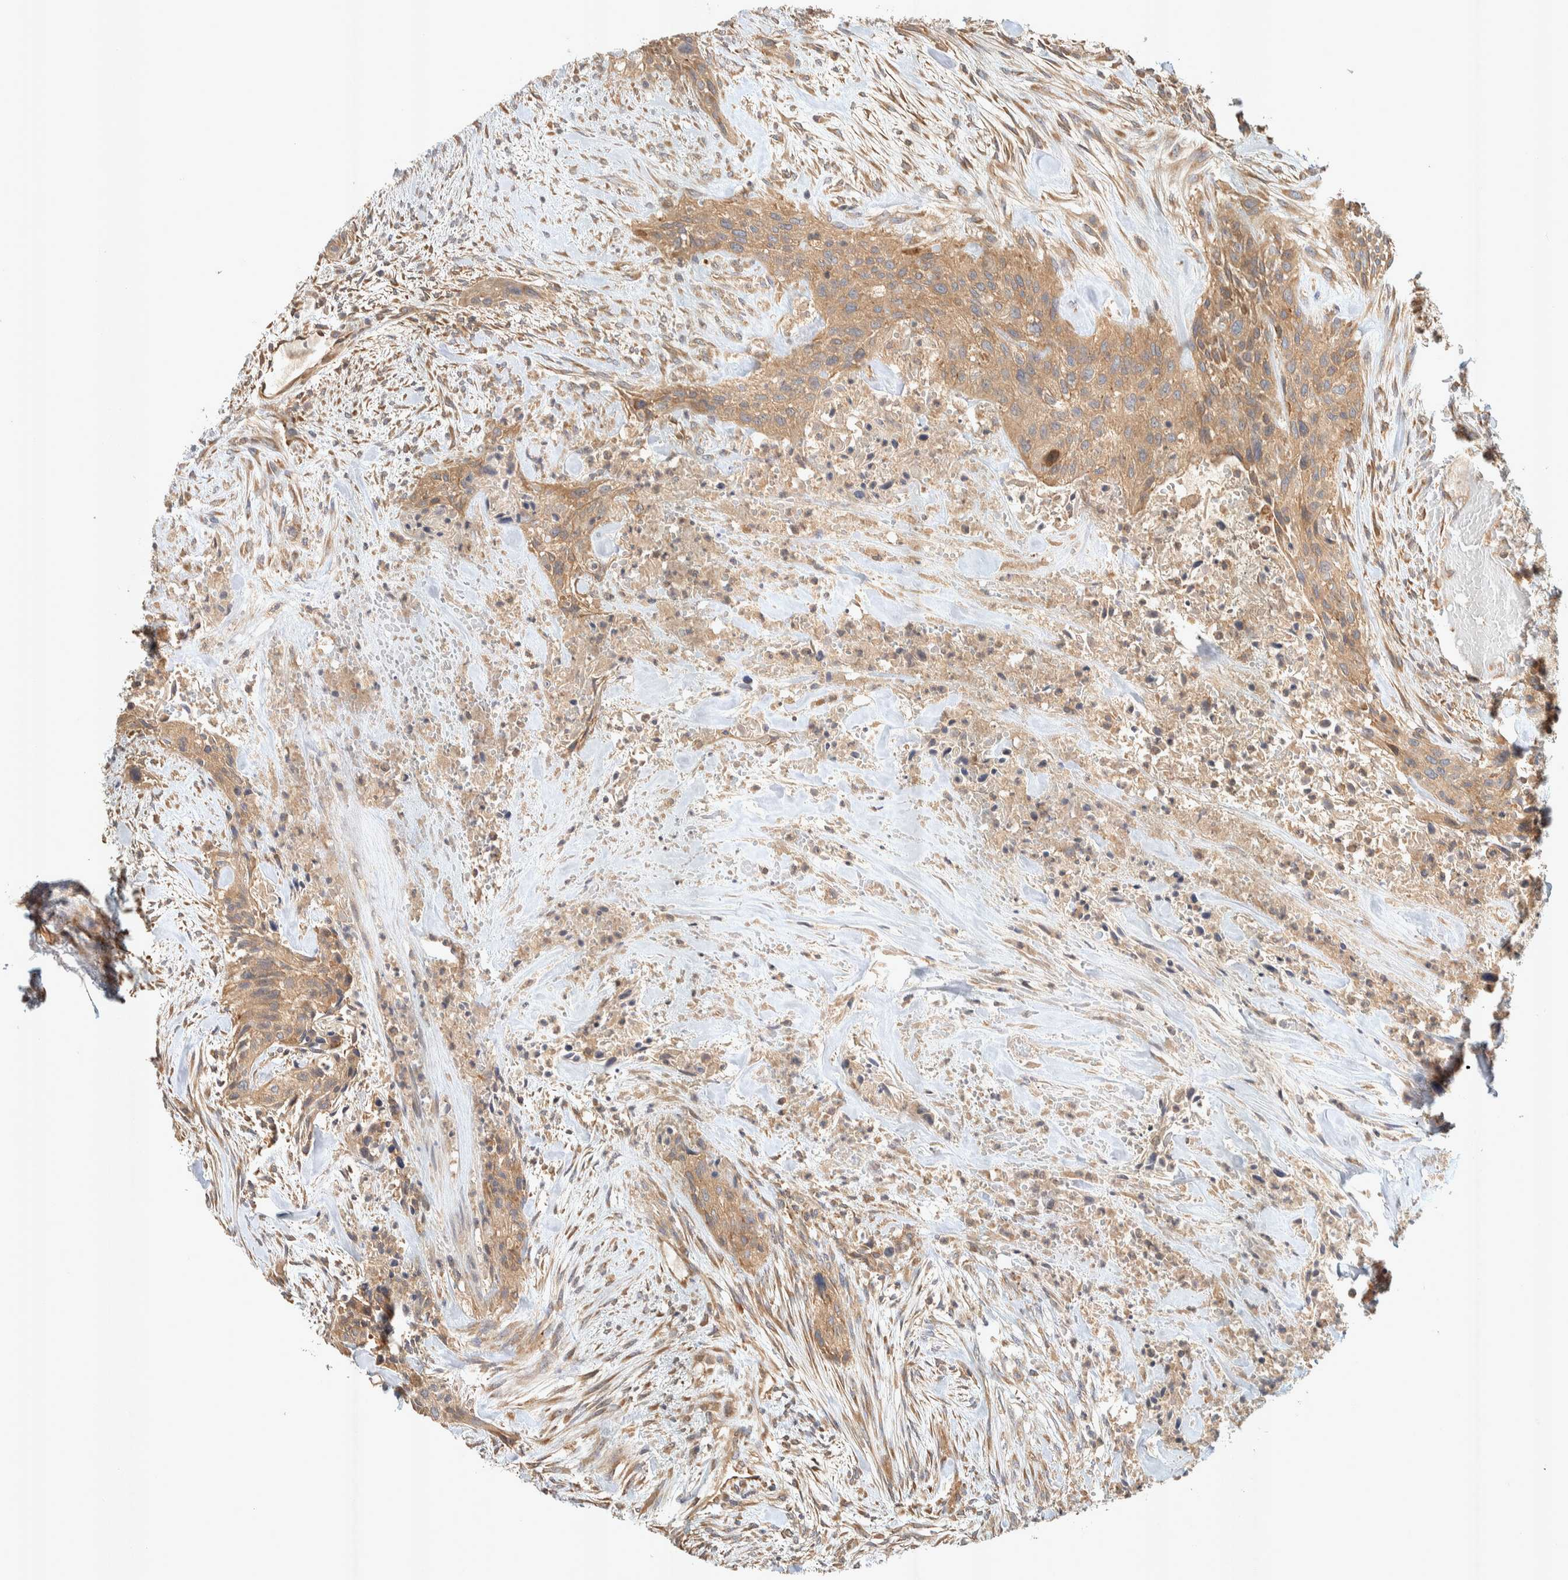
{"staining": {"intensity": "moderate", "quantity": ">75%", "location": "cytoplasmic/membranous"}, "tissue": "urothelial cancer", "cell_type": "Tumor cells", "image_type": "cancer", "snomed": [{"axis": "morphology", "description": "Urothelial carcinoma, High grade"}, {"axis": "topography", "description": "Urinary bladder"}], "caption": "Immunohistochemistry (DAB) staining of urothelial carcinoma (high-grade) shows moderate cytoplasmic/membranous protein positivity in approximately >75% of tumor cells. Nuclei are stained in blue.", "gene": "PXK", "patient": {"sex": "male", "age": 35}}